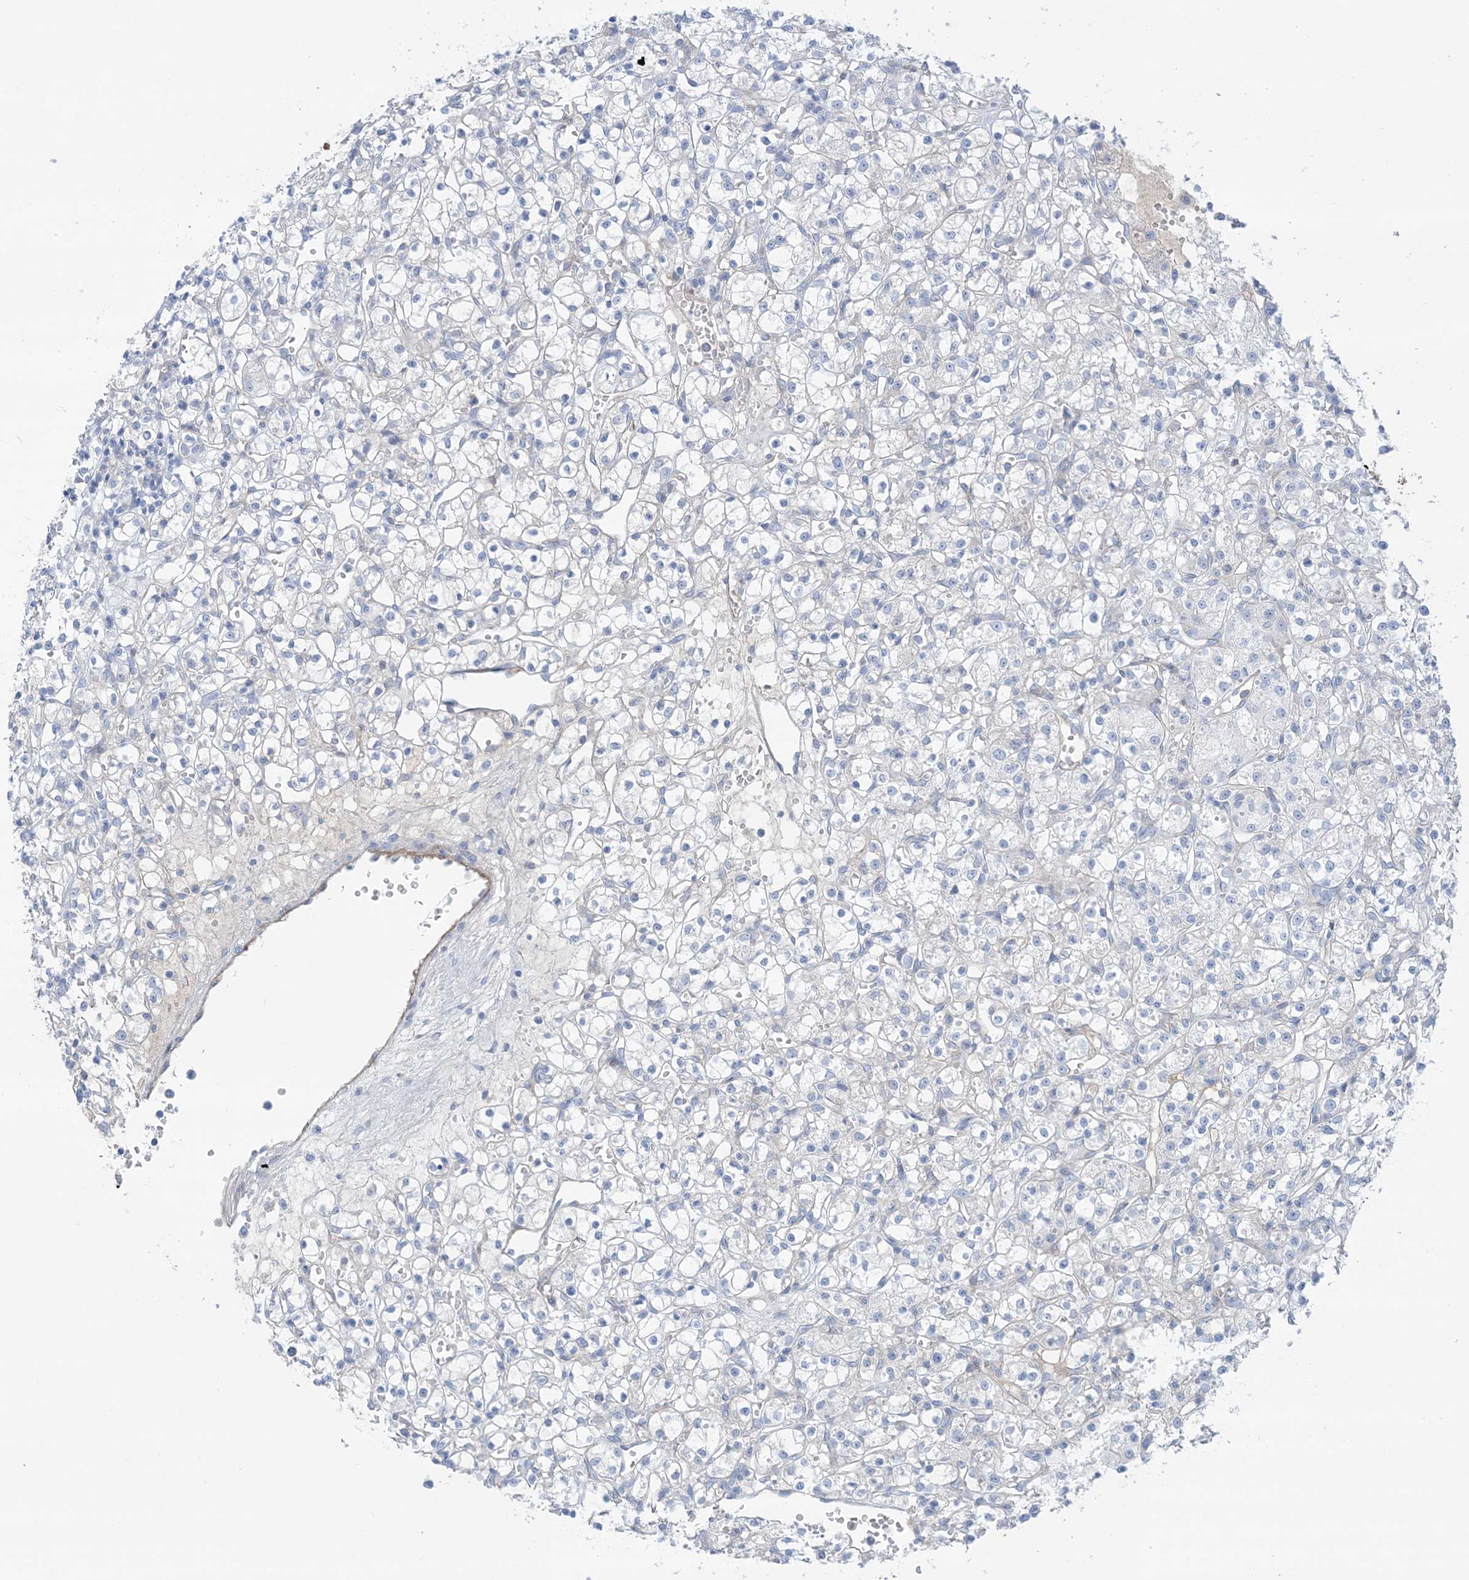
{"staining": {"intensity": "negative", "quantity": "none", "location": "none"}, "tissue": "renal cancer", "cell_type": "Tumor cells", "image_type": "cancer", "snomed": [{"axis": "morphology", "description": "Adenocarcinoma, NOS"}, {"axis": "topography", "description": "Kidney"}], "caption": "Immunohistochemical staining of human renal cancer (adenocarcinoma) shows no significant staining in tumor cells.", "gene": "ATP11C", "patient": {"sex": "female", "age": 59}}